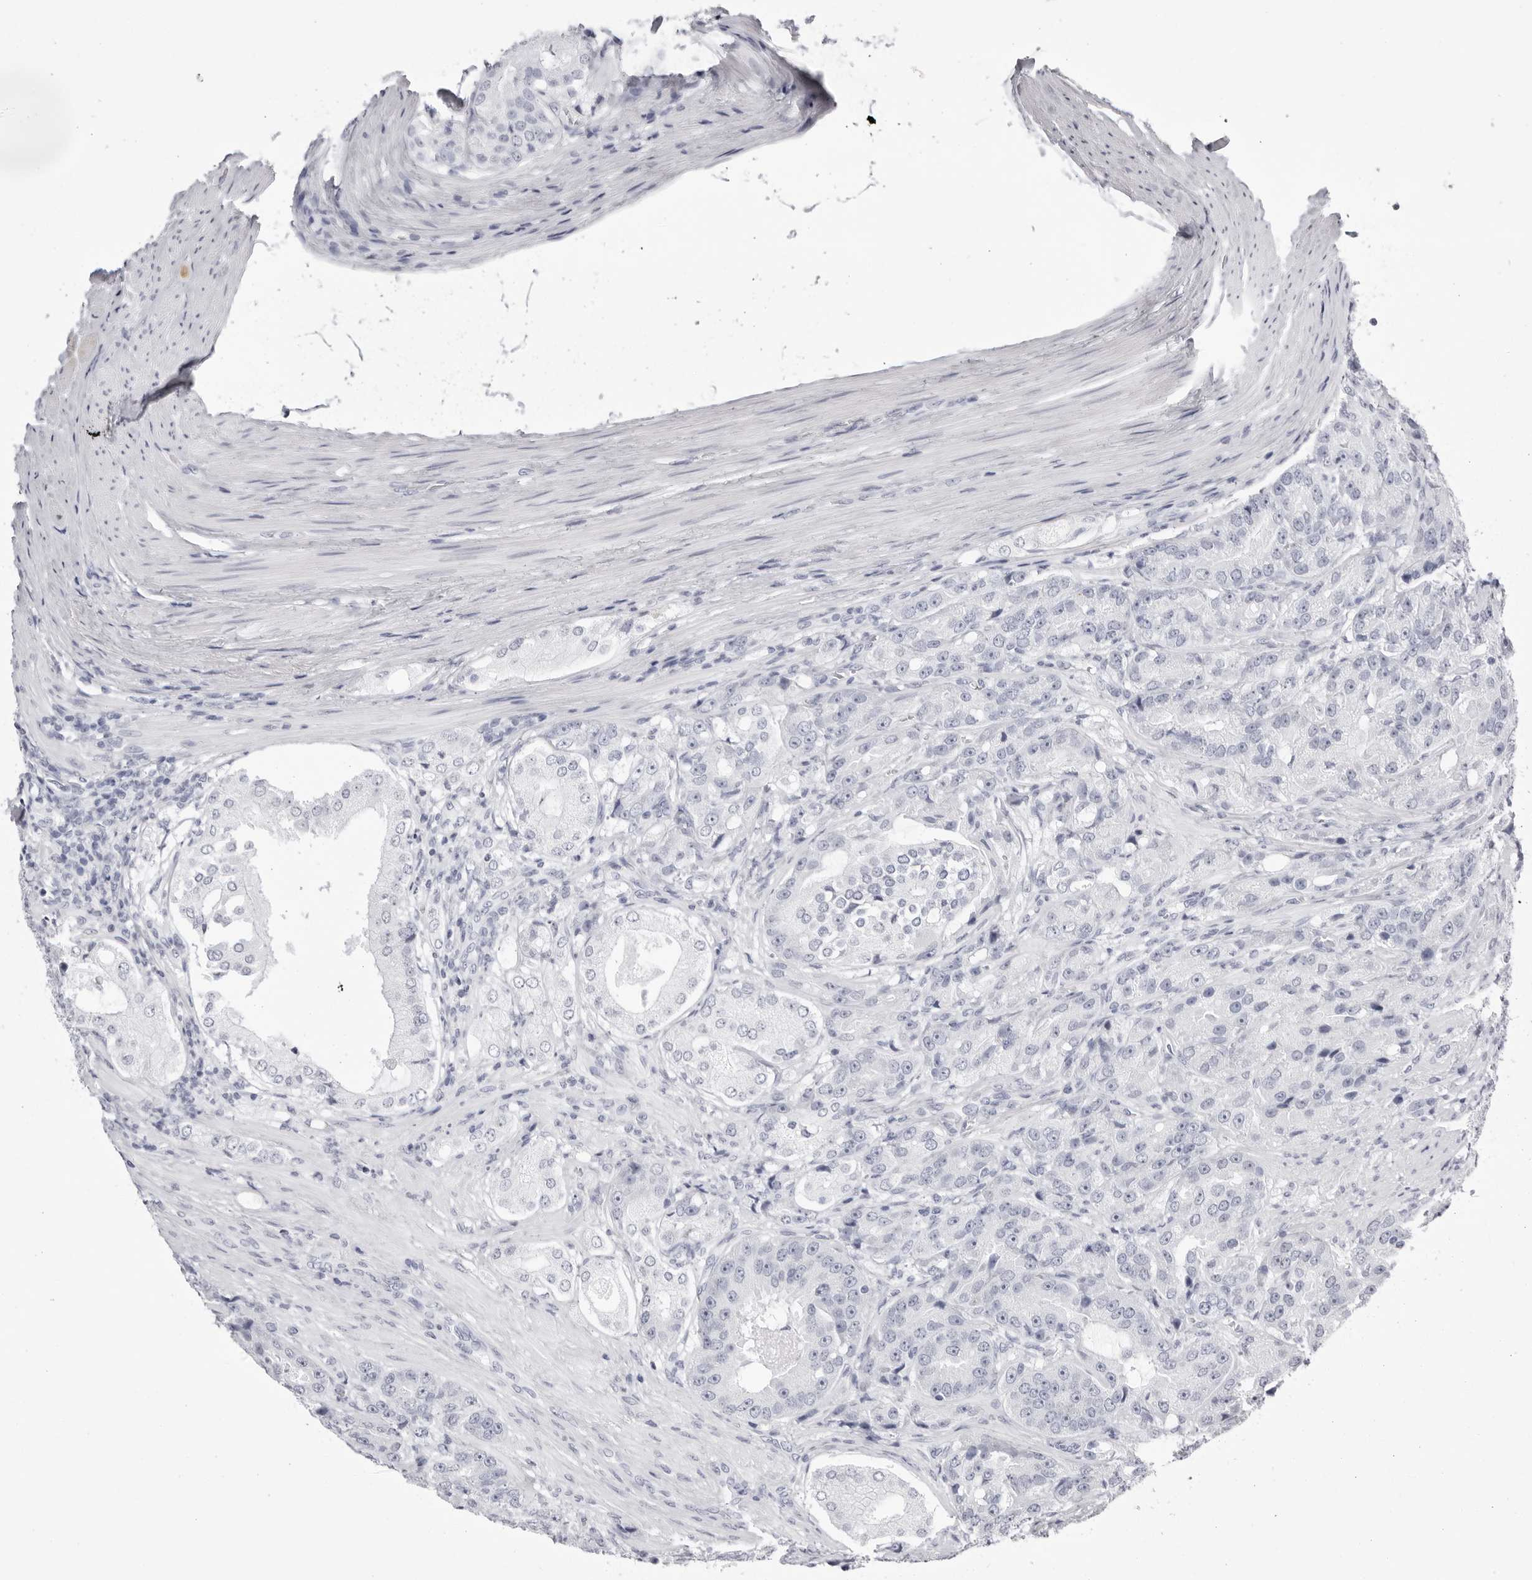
{"staining": {"intensity": "negative", "quantity": "none", "location": "none"}, "tissue": "prostate cancer", "cell_type": "Tumor cells", "image_type": "cancer", "snomed": [{"axis": "morphology", "description": "Adenocarcinoma, High grade"}, {"axis": "topography", "description": "Prostate"}], "caption": "Histopathology image shows no significant protein positivity in tumor cells of high-grade adenocarcinoma (prostate). Brightfield microscopy of immunohistochemistry (IHC) stained with DAB (brown) and hematoxylin (blue), captured at high magnification.", "gene": "TMOD4", "patient": {"sex": "male", "age": 60}}